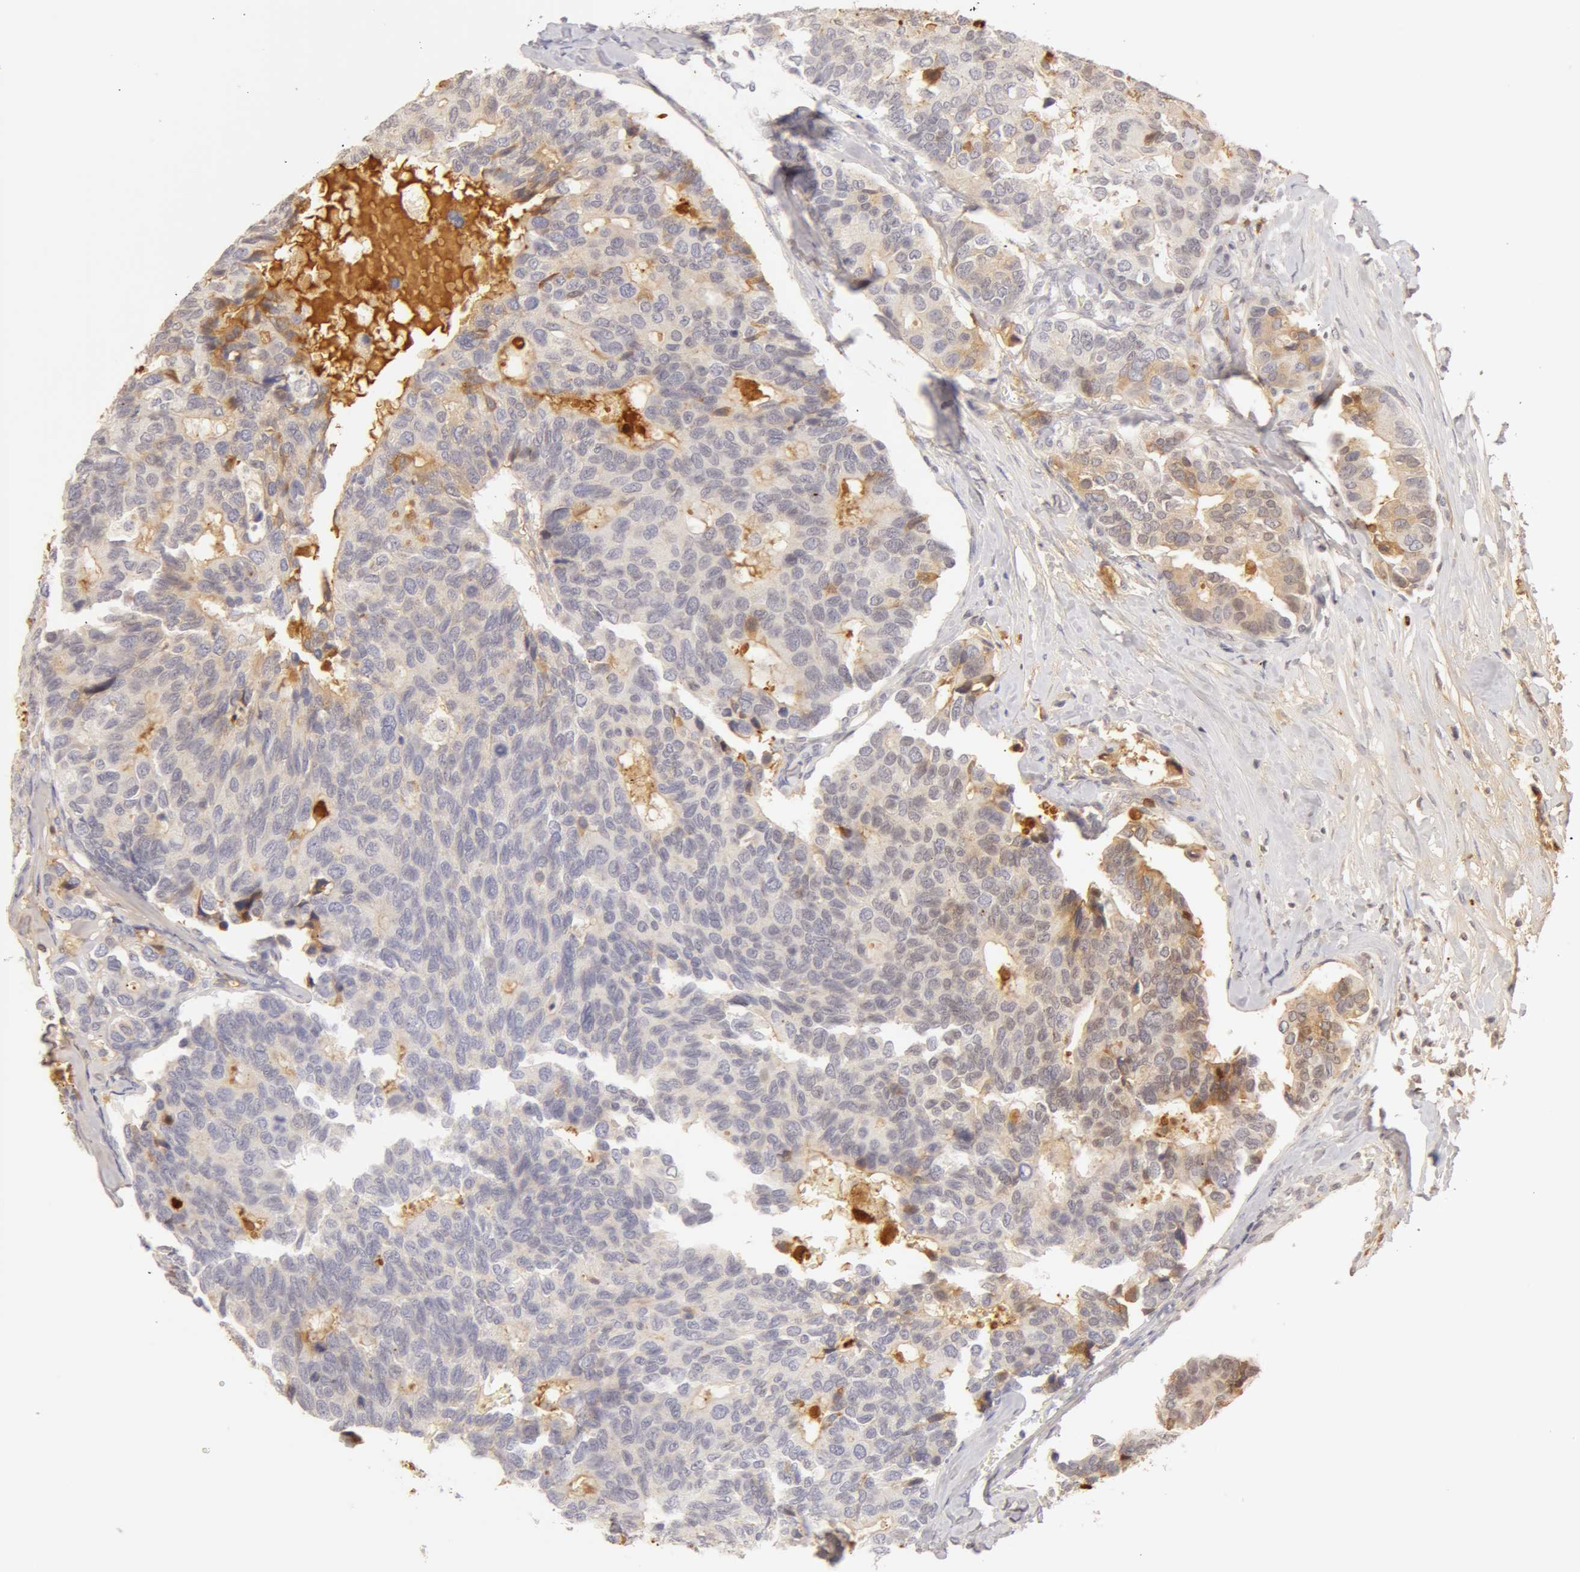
{"staining": {"intensity": "weak", "quantity": "<25%", "location": "cytoplasmic/membranous"}, "tissue": "breast cancer", "cell_type": "Tumor cells", "image_type": "cancer", "snomed": [{"axis": "morphology", "description": "Duct carcinoma"}, {"axis": "topography", "description": "Breast"}], "caption": "Tumor cells show no significant expression in breast cancer (invasive ductal carcinoma).", "gene": "GC", "patient": {"sex": "female", "age": 69}}